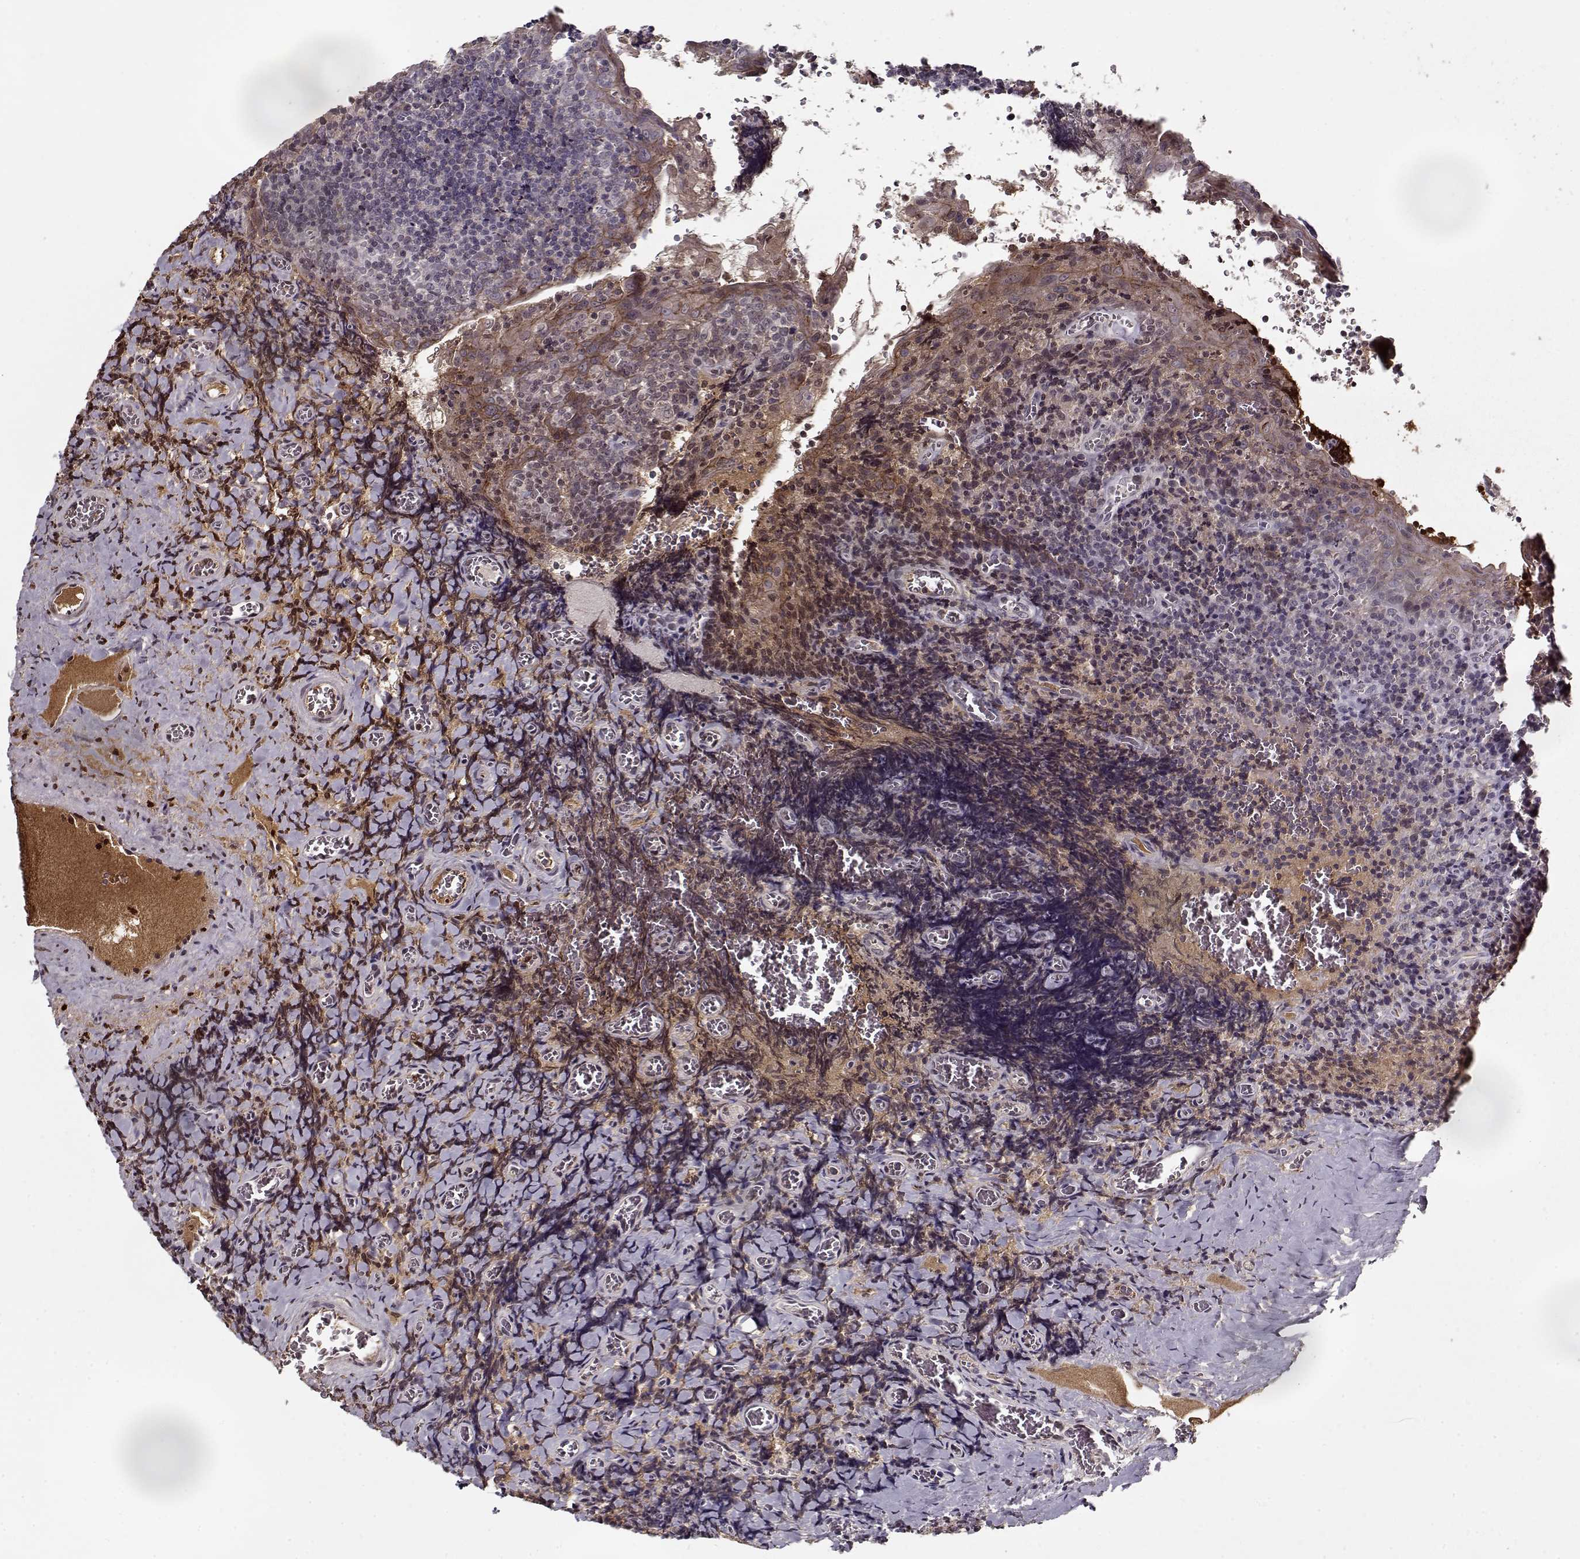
{"staining": {"intensity": "negative", "quantity": "none", "location": "none"}, "tissue": "tonsil", "cell_type": "Germinal center cells", "image_type": "normal", "snomed": [{"axis": "morphology", "description": "Normal tissue, NOS"}, {"axis": "morphology", "description": "Inflammation, NOS"}, {"axis": "topography", "description": "Tonsil"}], "caption": "IHC micrograph of normal tonsil: tonsil stained with DAB reveals no significant protein expression in germinal center cells.", "gene": "AFM", "patient": {"sex": "female", "age": 31}}